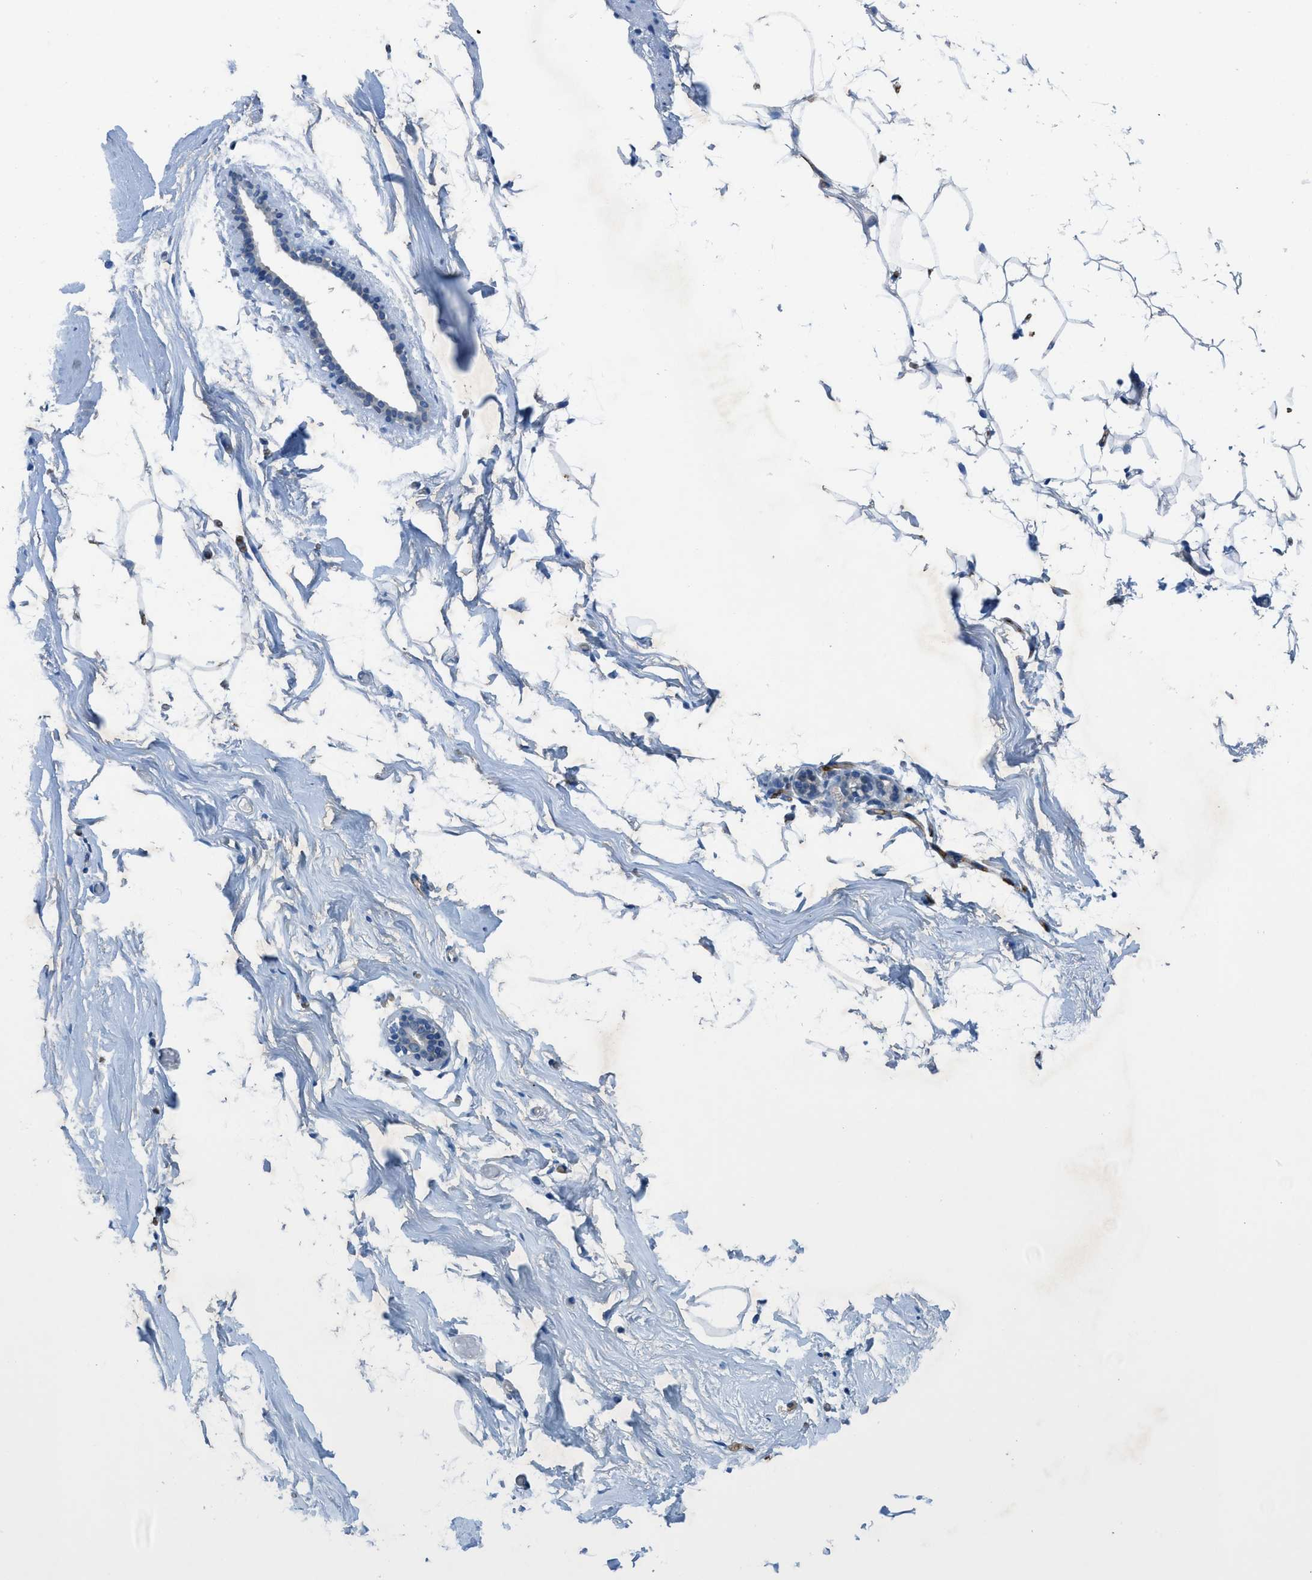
{"staining": {"intensity": "moderate", "quantity": "25%-75%", "location": "cytoplasmic/membranous"}, "tissue": "adipose tissue", "cell_type": "Adipocytes", "image_type": "normal", "snomed": [{"axis": "morphology", "description": "Normal tissue, NOS"}, {"axis": "topography", "description": "Breast"}, {"axis": "topography", "description": "Soft tissue"}], "caption": "An immunohistochemistry image of normal tissue is shown. Protein staining in brown shows moderate cytoplasmic/membranous positivity in adipose tissue within adipocytes. (DAB (3,3'-diaminobenzidine) IHC, brown staining for protein, blue staining for nuclei).", "gene": "PGR", "patient": {"sex": "female", "age": 75}}